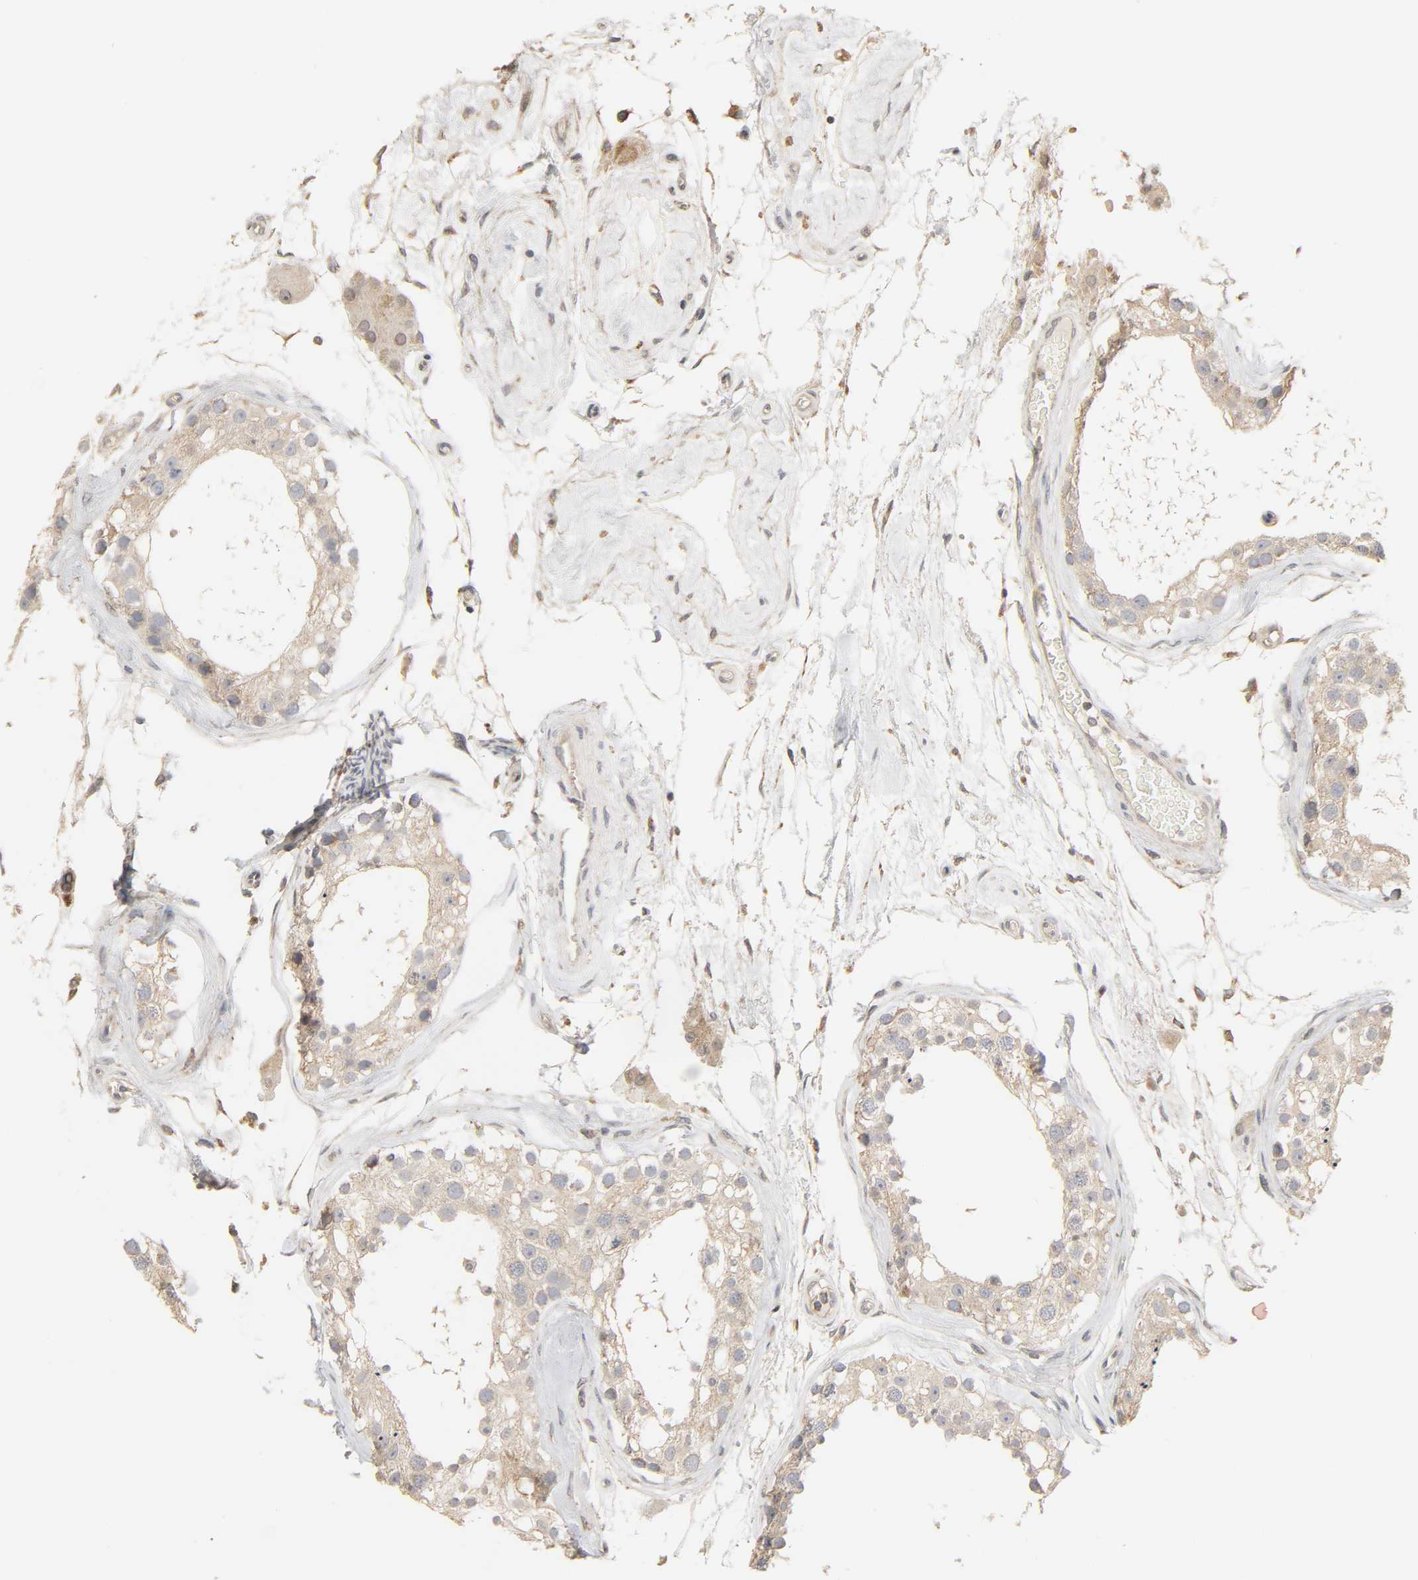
{"staining": {"intensity": "weak", "quantity": "25%-75%", "location": "cytoplasmic/membranous"}, "tissue": "testis", "cell_type": "Cells in seminiferous ducts", "image_type": "normal", "snomed": [{"axis": "morphology", "description": "Normal tissue, NOS"}, {"axis": "topography", "description": "Testis"}], "caption": "Immunohistochemical staining of benign testis exhibits low levels of weak cytoplasmic/membranous positivity in approximately 25%-75% of cells in seminiferous ducts. Nuclei are stained in blue.", "gene": "CLEC4E", "patient": {"sex": "male", "age": 68}}